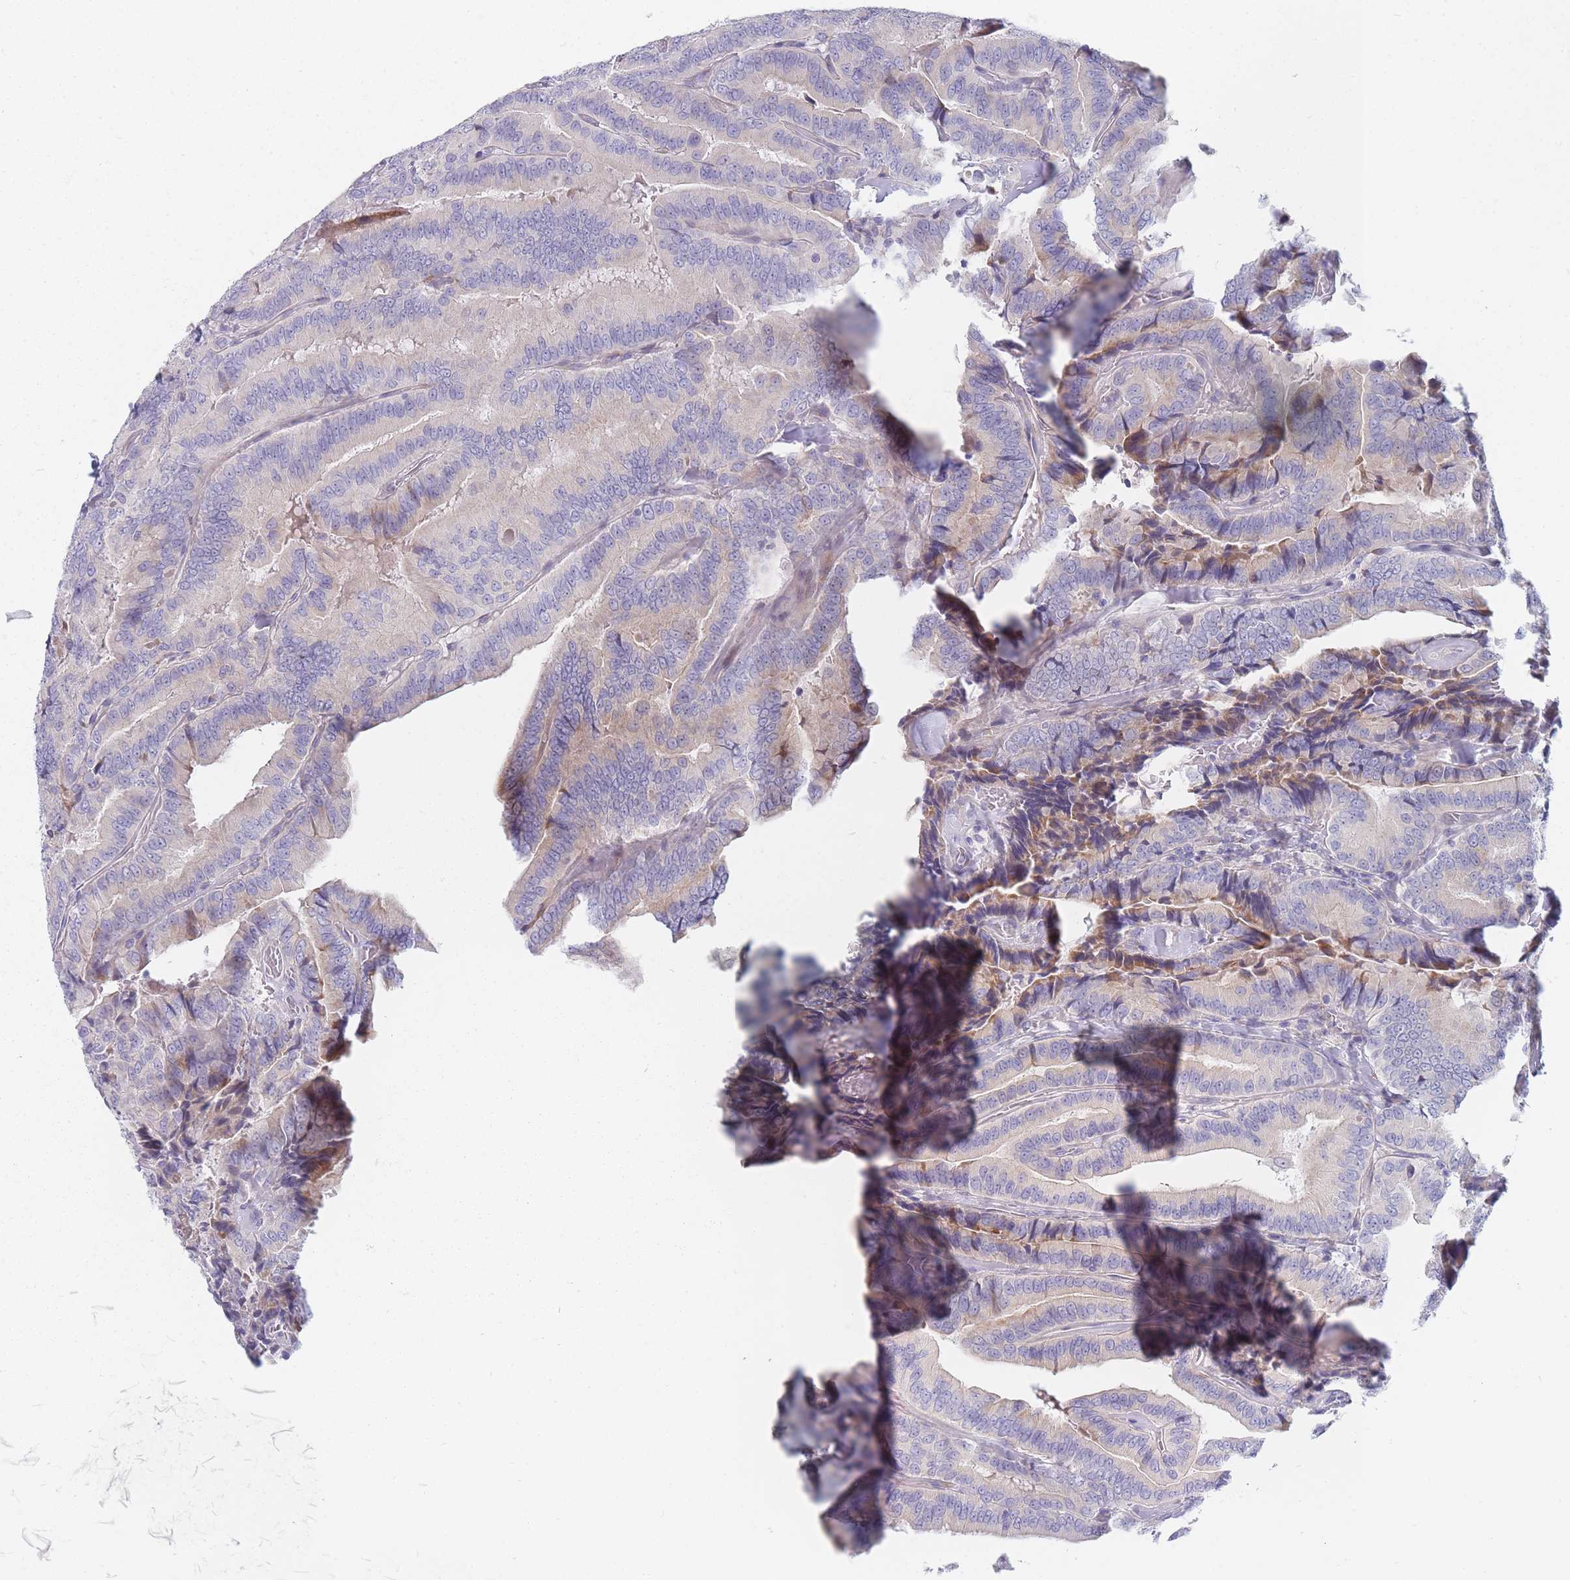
{"staining": {"intensity": "negative", "quantity": "none", "location": "none"}, "tissue": "thyroid cancer", "cell_type": "Tumor cells", "image_type": "cancer", "snomed": [{"axis": "morphology", "description": "Papillary adenocarcinoma, NOS"}, {"axis": "topography", "description": "Thyroid gland"}], "caption": "Immunohistochemistry photomicrograph of neoplastic tissue: human thyroid papillary adenocarcinoma stained with DAB displays no significant protein expression in tumor cells.", "gene": "SPATS1", "patient": {"sex": "male", "age": 61}}